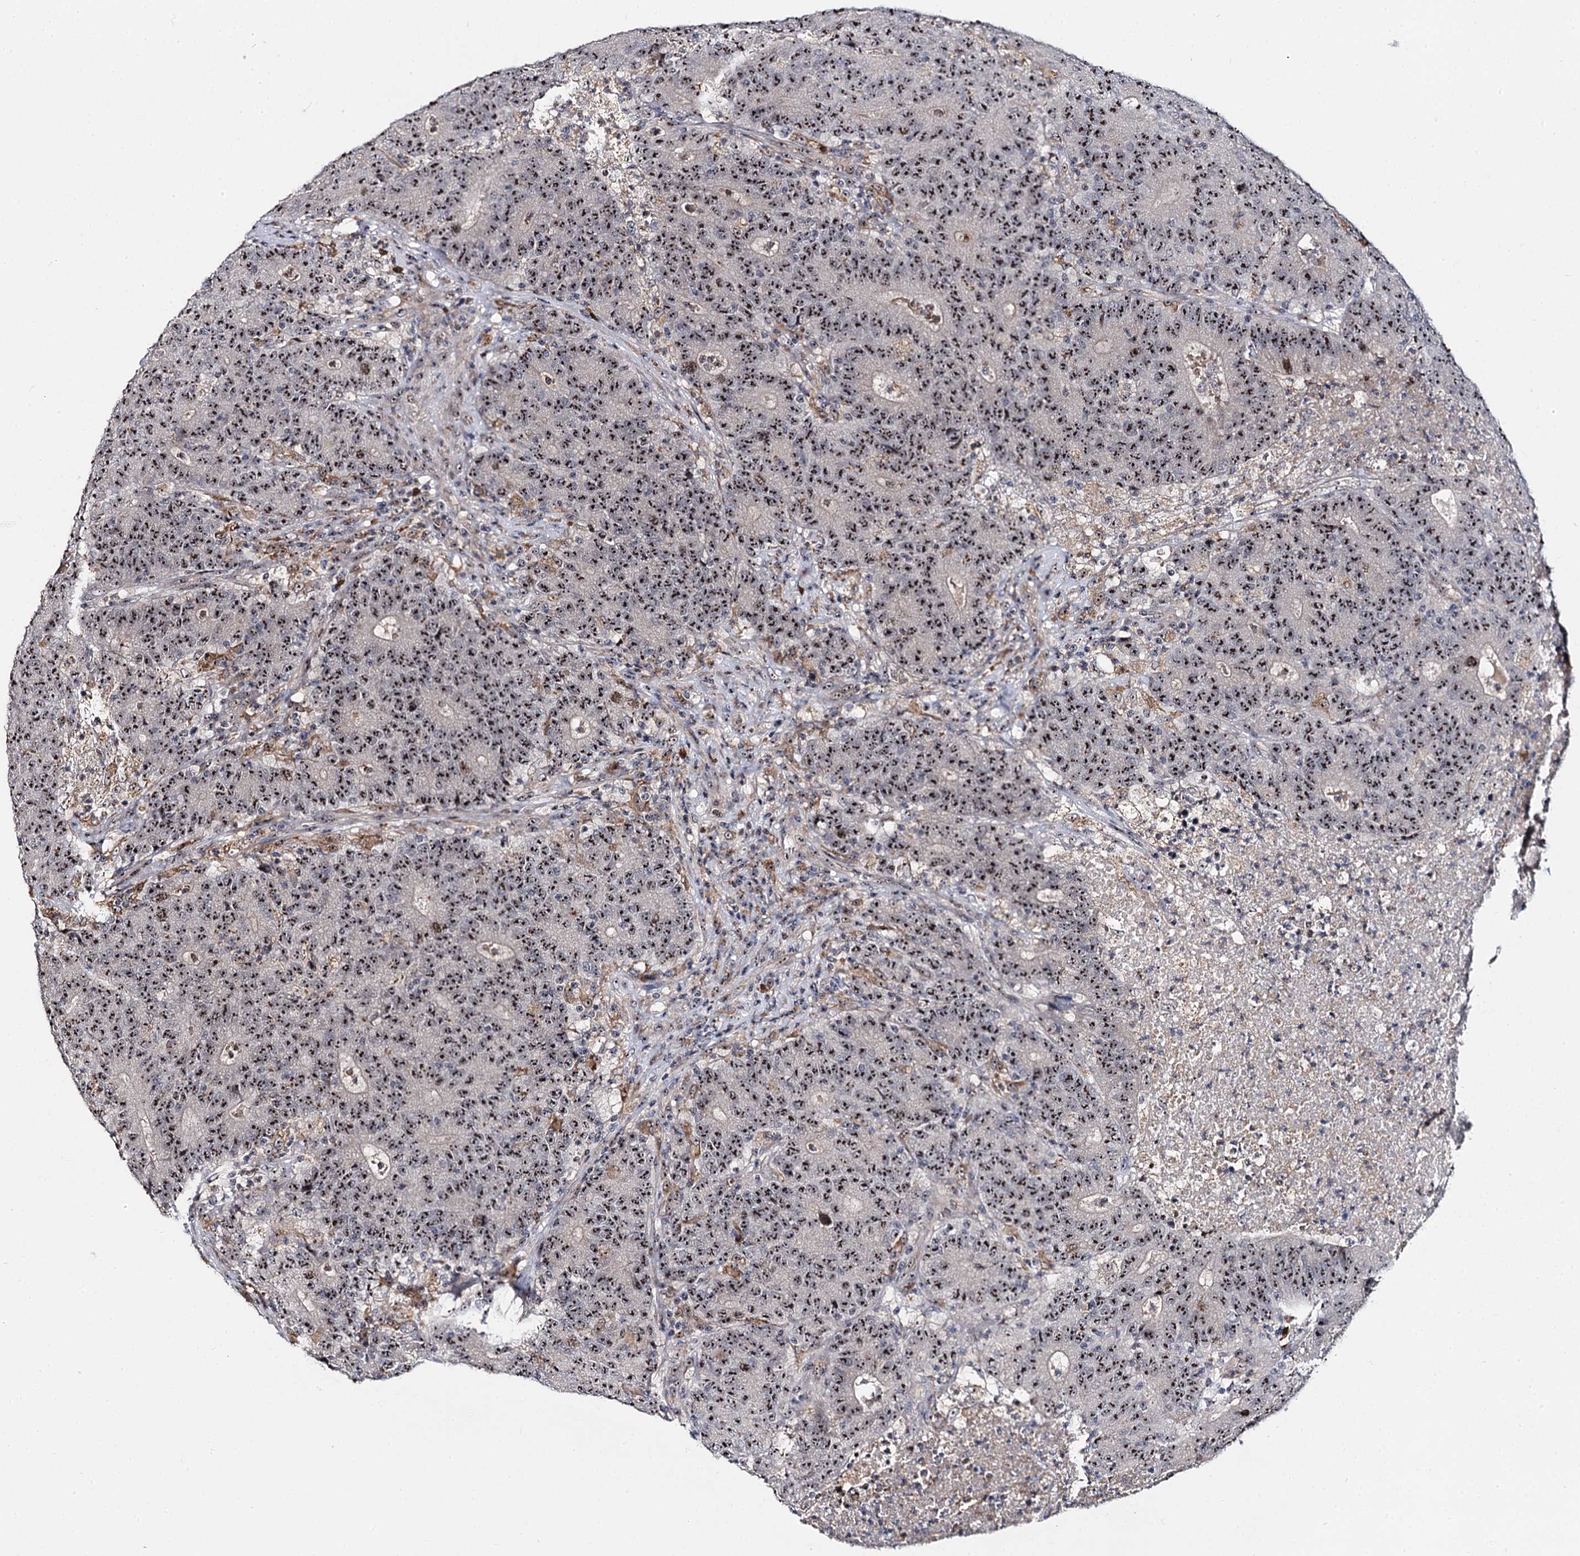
{"staining": {"intensity": "strong", "quantity": ">75%", "location": "nuclear"}, "tissue": "colorectal cancer", "cell_type": "Tumor cells", "image_type": "cancer", "snomed": [{"axis": "morphology", "description": "Adenocarcinoma, NOS"}, {"axis": "topography", "description": "Colon"}], "caption": "Approximately >75% of tumor cells in adenocarcinoma (colorectal) show strong nuclear protein positivity as visualized by brown immunohistochemical staining.", "gene": "SUPT20H", "patient": {"sex": "female", "age": 75}}